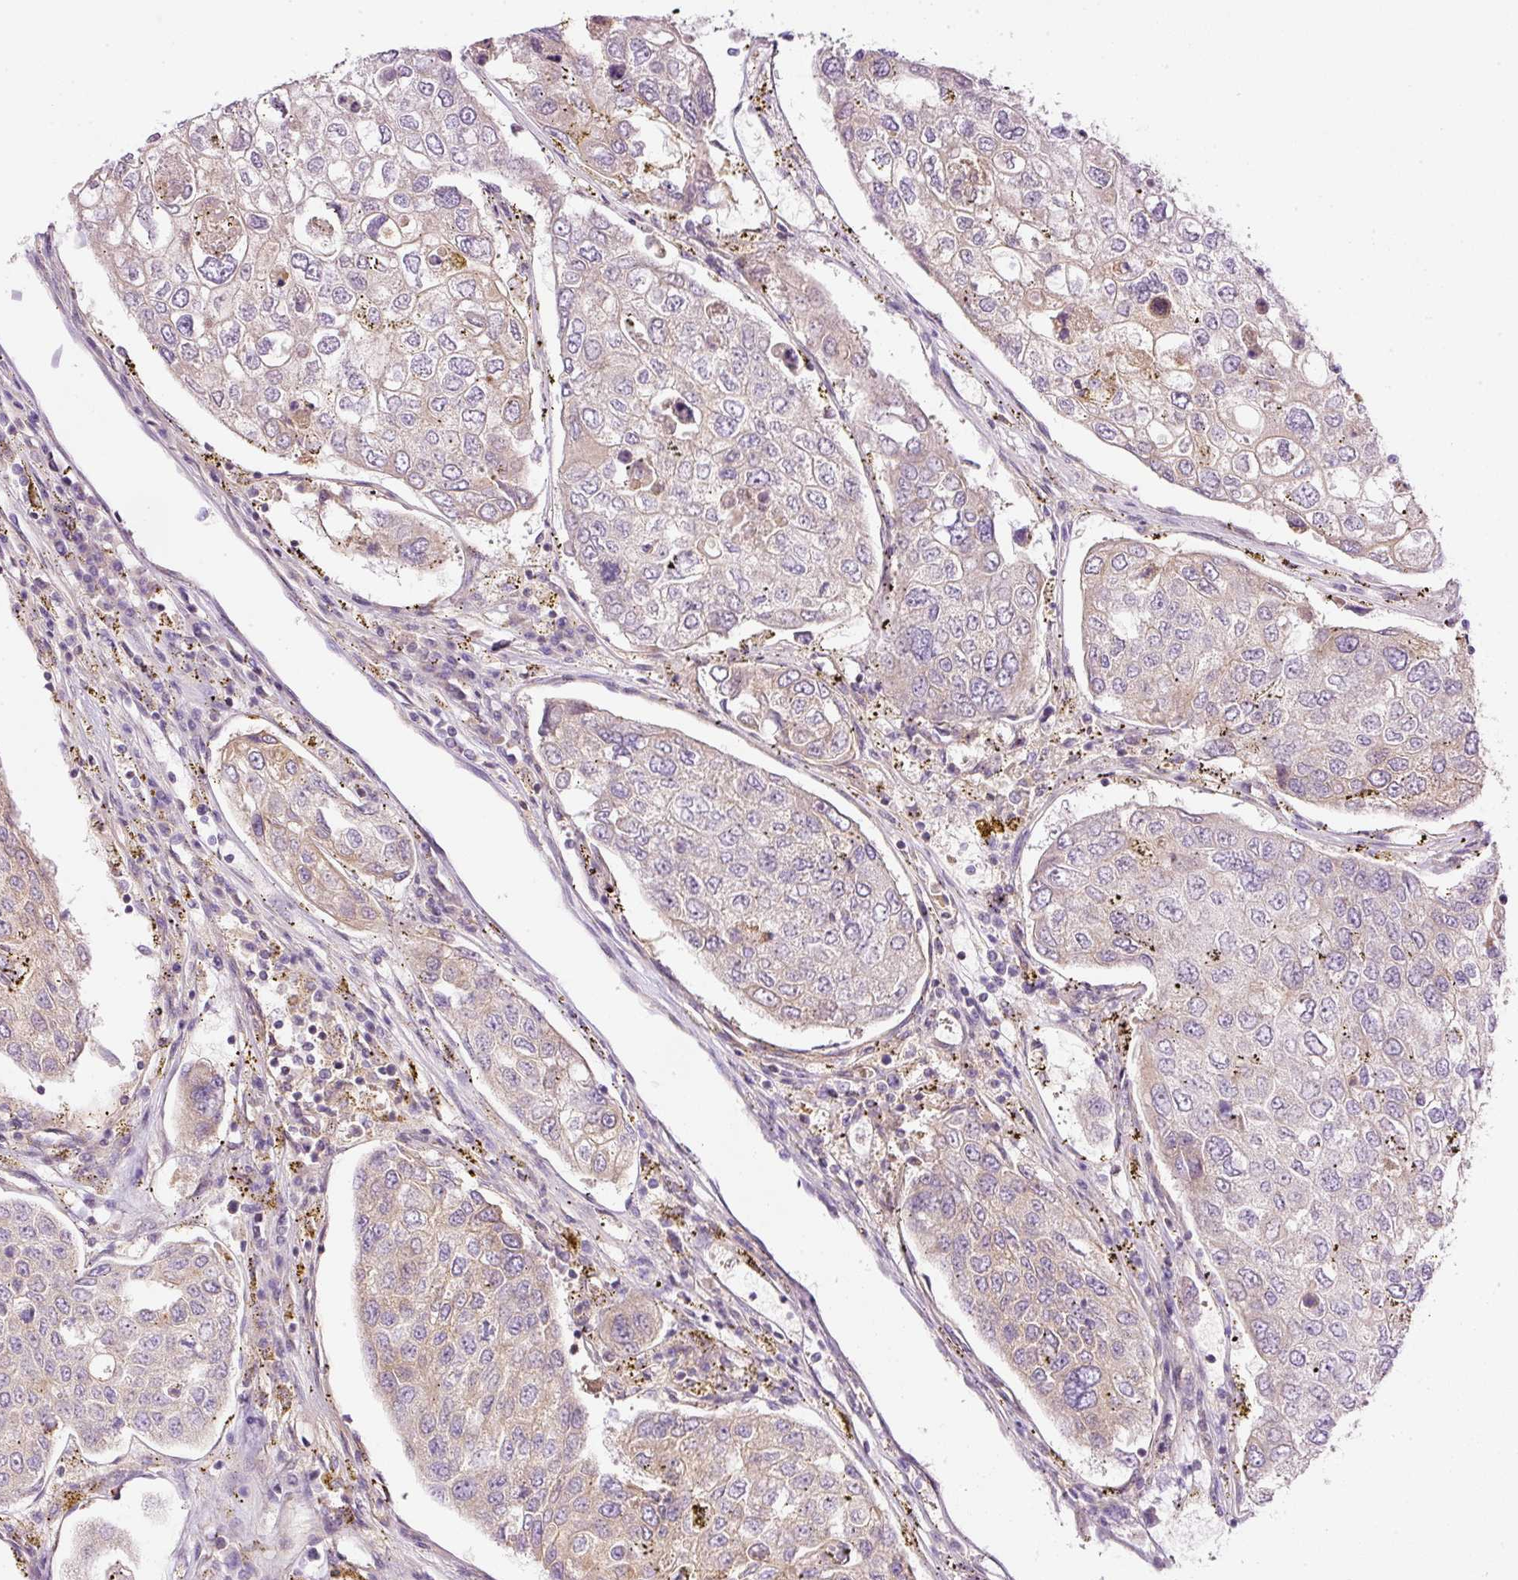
{"staining": {"intensity": "weak", "quantity": "<25%", "location": "cytoplasmic/membranous"}, "tissue": "urothelial cancer", "cell_type": "Tumor cells", "image_type": "cancer", "snomed": [{"axis": "morphology", "description": "Urothelial carcinoma, High grade"}, {"axis": "topography", "description": "Lymph node"}, {"axis": "topography", "description": "Urinary bladder"}], "caption": "Tumor cells show no significant protein expression in high-grade urothelial carcinoma.", "gene": "TBC1D2B", "patient": {"sex": "male", "age": 51}}